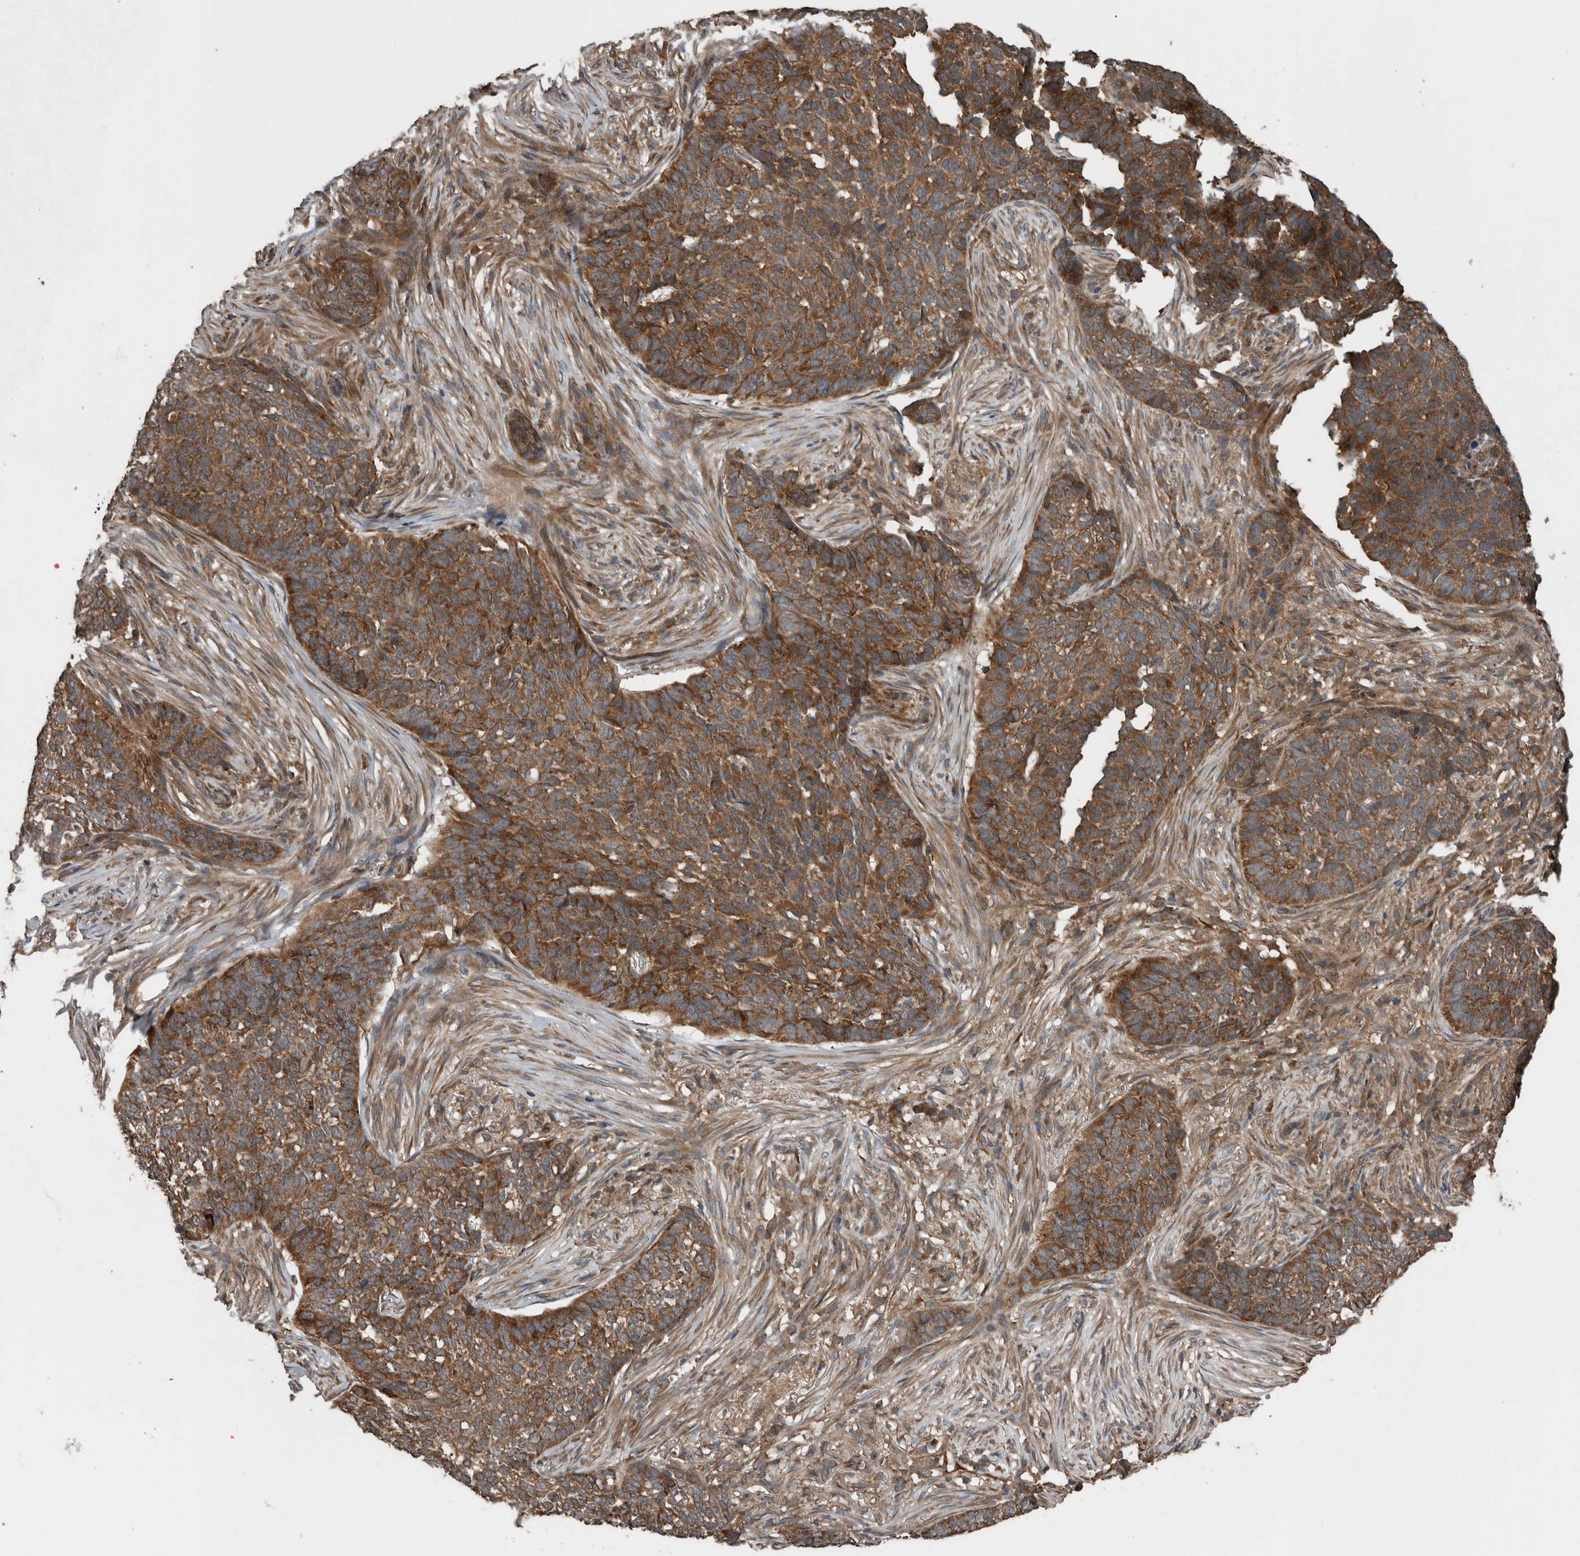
{"staining": {"intensity": "strong", "quantity": ">75%", "location": "cytoplasmic/membranous"}, "tissue": "skin cancer", "cell_type": "Tumor cells", "image_type": "cancer", "snomed": [{"axis": "morphology", "description": "Basal cell carcinoma"}, {"axis": "topography", "description": "Skin"}], "caption": "A brown stain labels strong cytoplasmic/membranous positivity of a protein in skin cancer (basal cell carcinoma) tumor cells. Nuclei are stained in blue.", "gene": "RIOK3", "patient": {"sex": "male", "age": 85}}